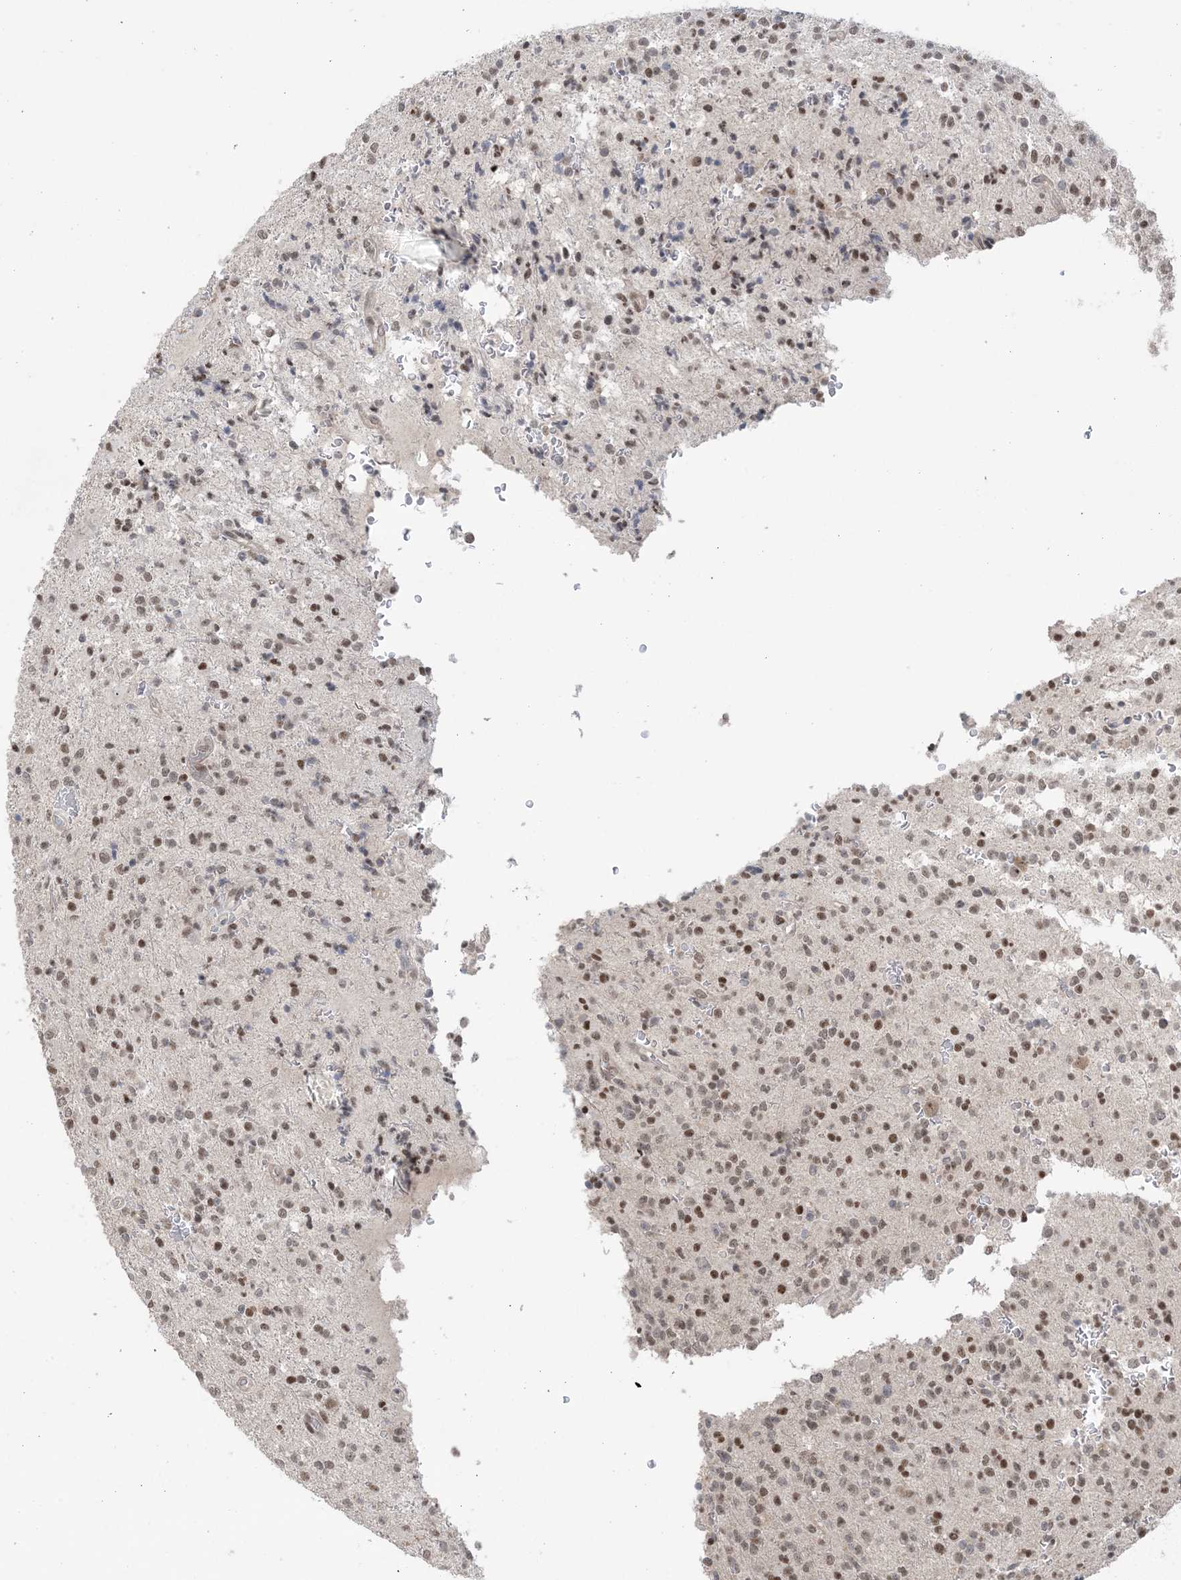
{"staining": {"intensity": "moderate", "quantity": ">75%", "location": "nuclear"}, "tissue": "glioma", "cell_type": "Tumor cells", "image_type": "cancer", "snomed": [{"axis": "morphology", "description": "Glioma, malignant, High grade"}, {"axis": "topography", "description": "Brain"}], "caption": "Brown immunohistochemical staining in malignant high-grade glioma displays moderate nuclear positivity in about >75% of tumor cells. The staining is performed using DAB (3,3'-diaminobenzidine) brown chromogen to label protein expression. The nuclei are counter-stained blue using hematoxylin.", "gene": "ZNF710", "patient": {"sex": "male", "age": 34}}